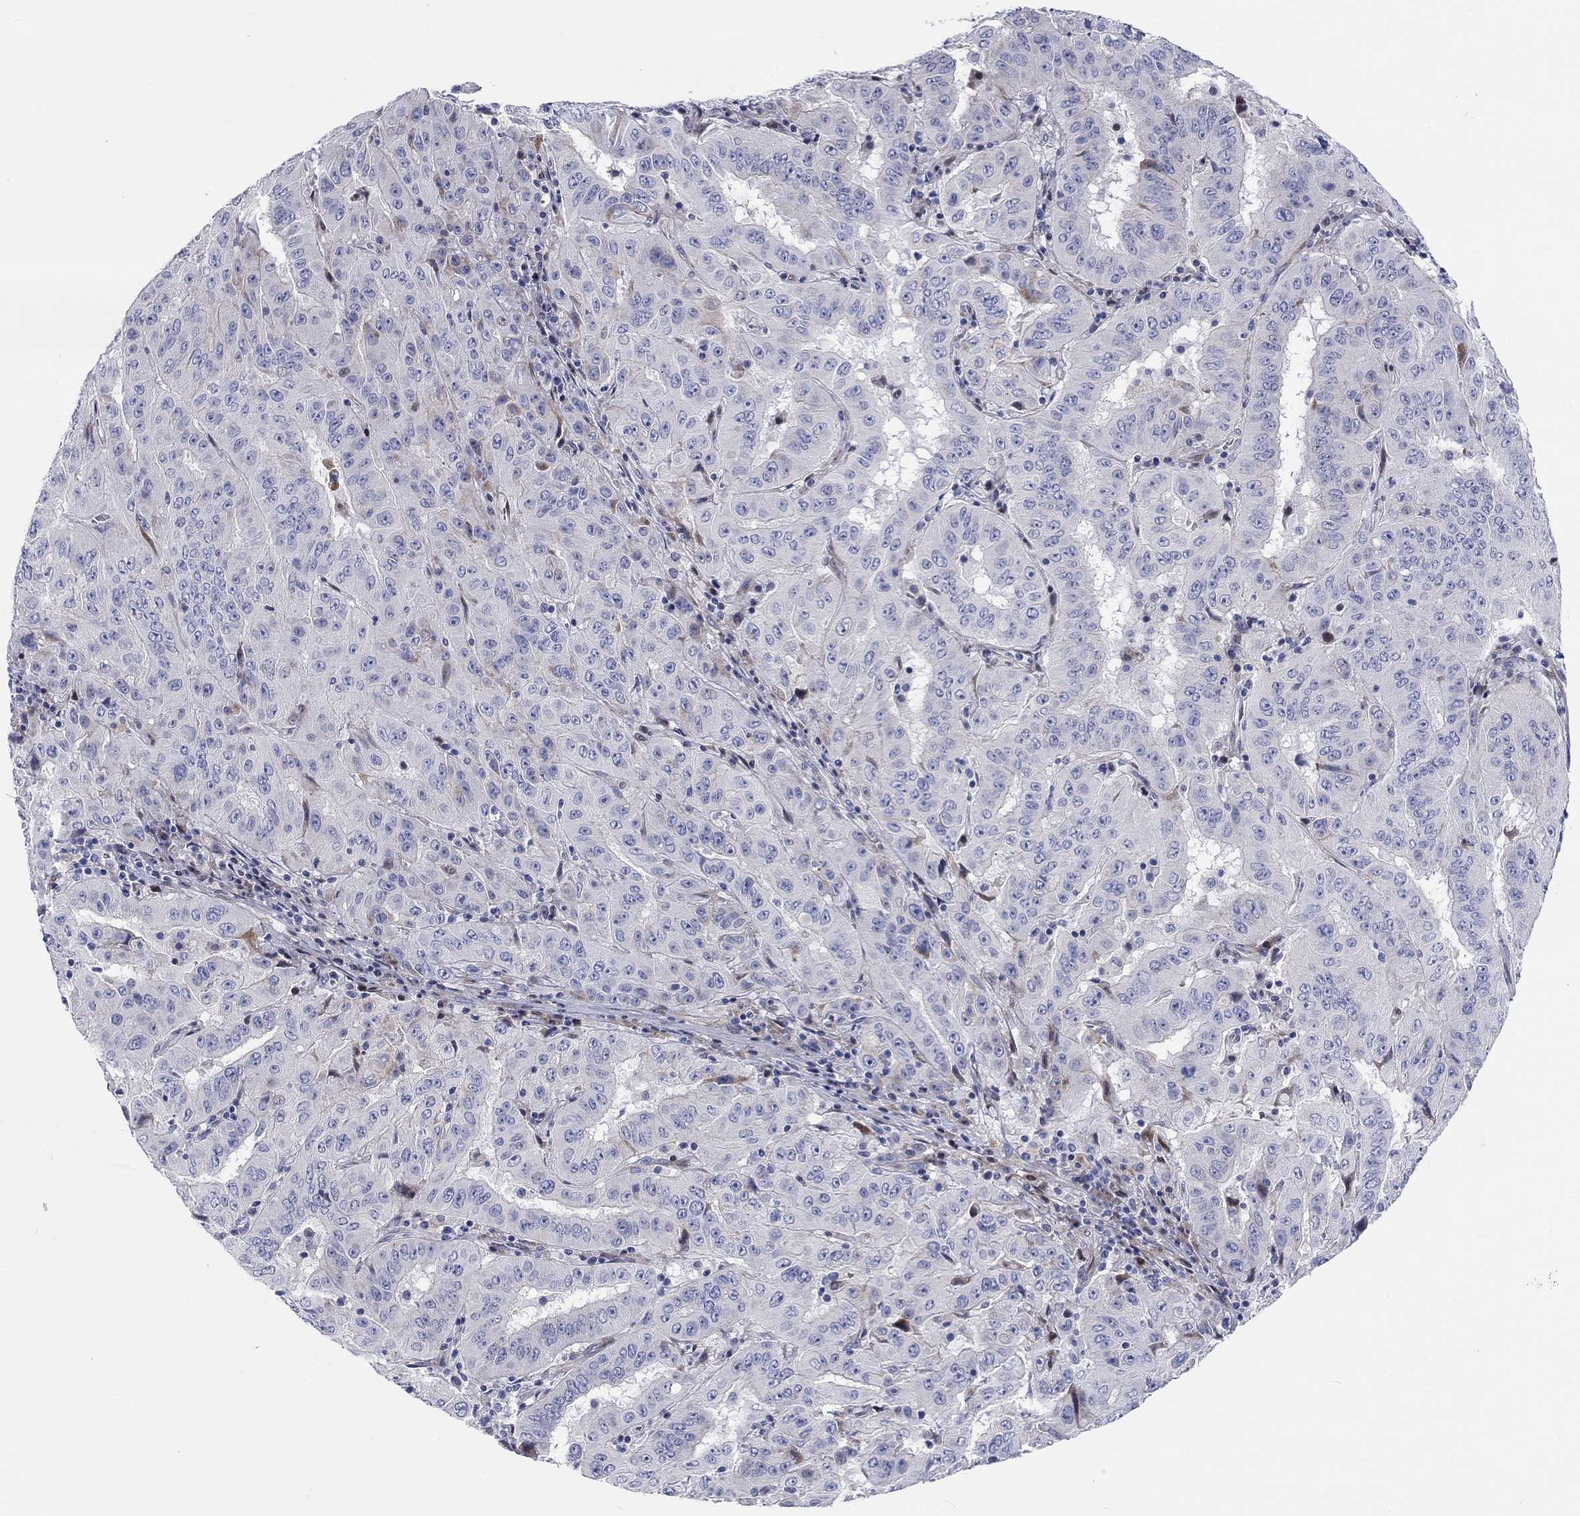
{"staining": {"intensity": "negative", "quantity": "none", "location": "none"}, "tissue": "pancreatic cancer", "cell_type": "Tumor cells", "image_type": "cancer", "snomed": [{"axis": "morphology", "description": "Adenocarcinoma, NOS"}, {"axis": "topography", "description": "Pancreas"}], "caption": "The micrograph demonstrates no significant expression in tumor cells of adenocarcinoma (pancreatic).", "gene": "ARHGAP36", "patient": {"sex": "male", "age": 63}}